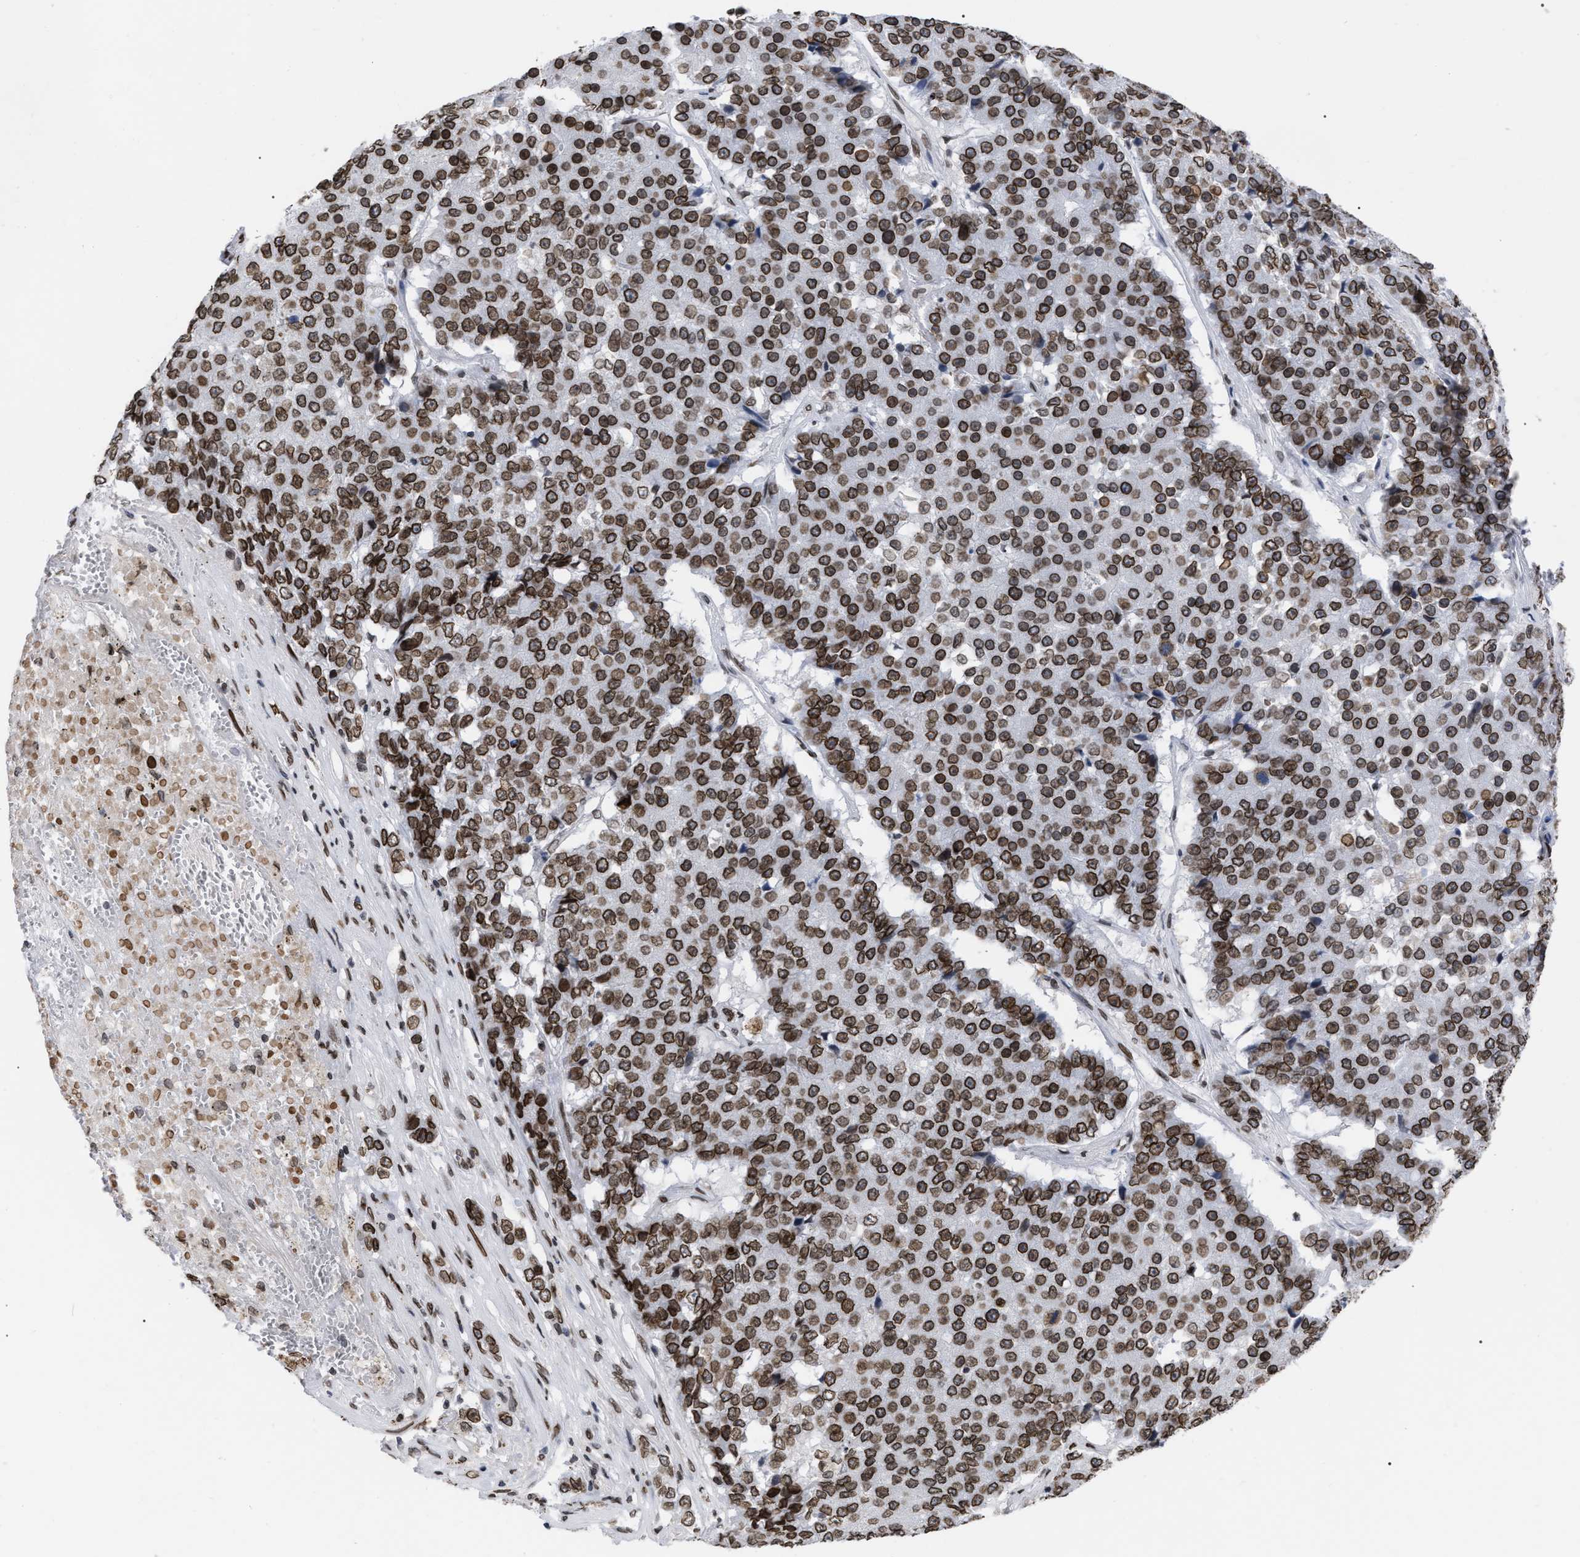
{"staining": {"intensity": "strong", "quantity": ">75%", "location": "cytoplasmic/membranous,nuclear"}, "tissue": "pancreatic cancer", "cell_type": "Tumor cells", "image_type": "cancer", "snomed": [{"axis": "morphology", "description": "Adenocarcinoma, NOS"}, {"axis": "topography", "description": "Pancreas"}], "caption": "Adenocarcinoma (pancreatic) stained for a protein (brown) reveals strong cytoplasmic/membranous and nuclear positive staining in approximately >75% of tumor cells.", "gene": "TPR", "patient": {"sex": "male", "age": 50}}